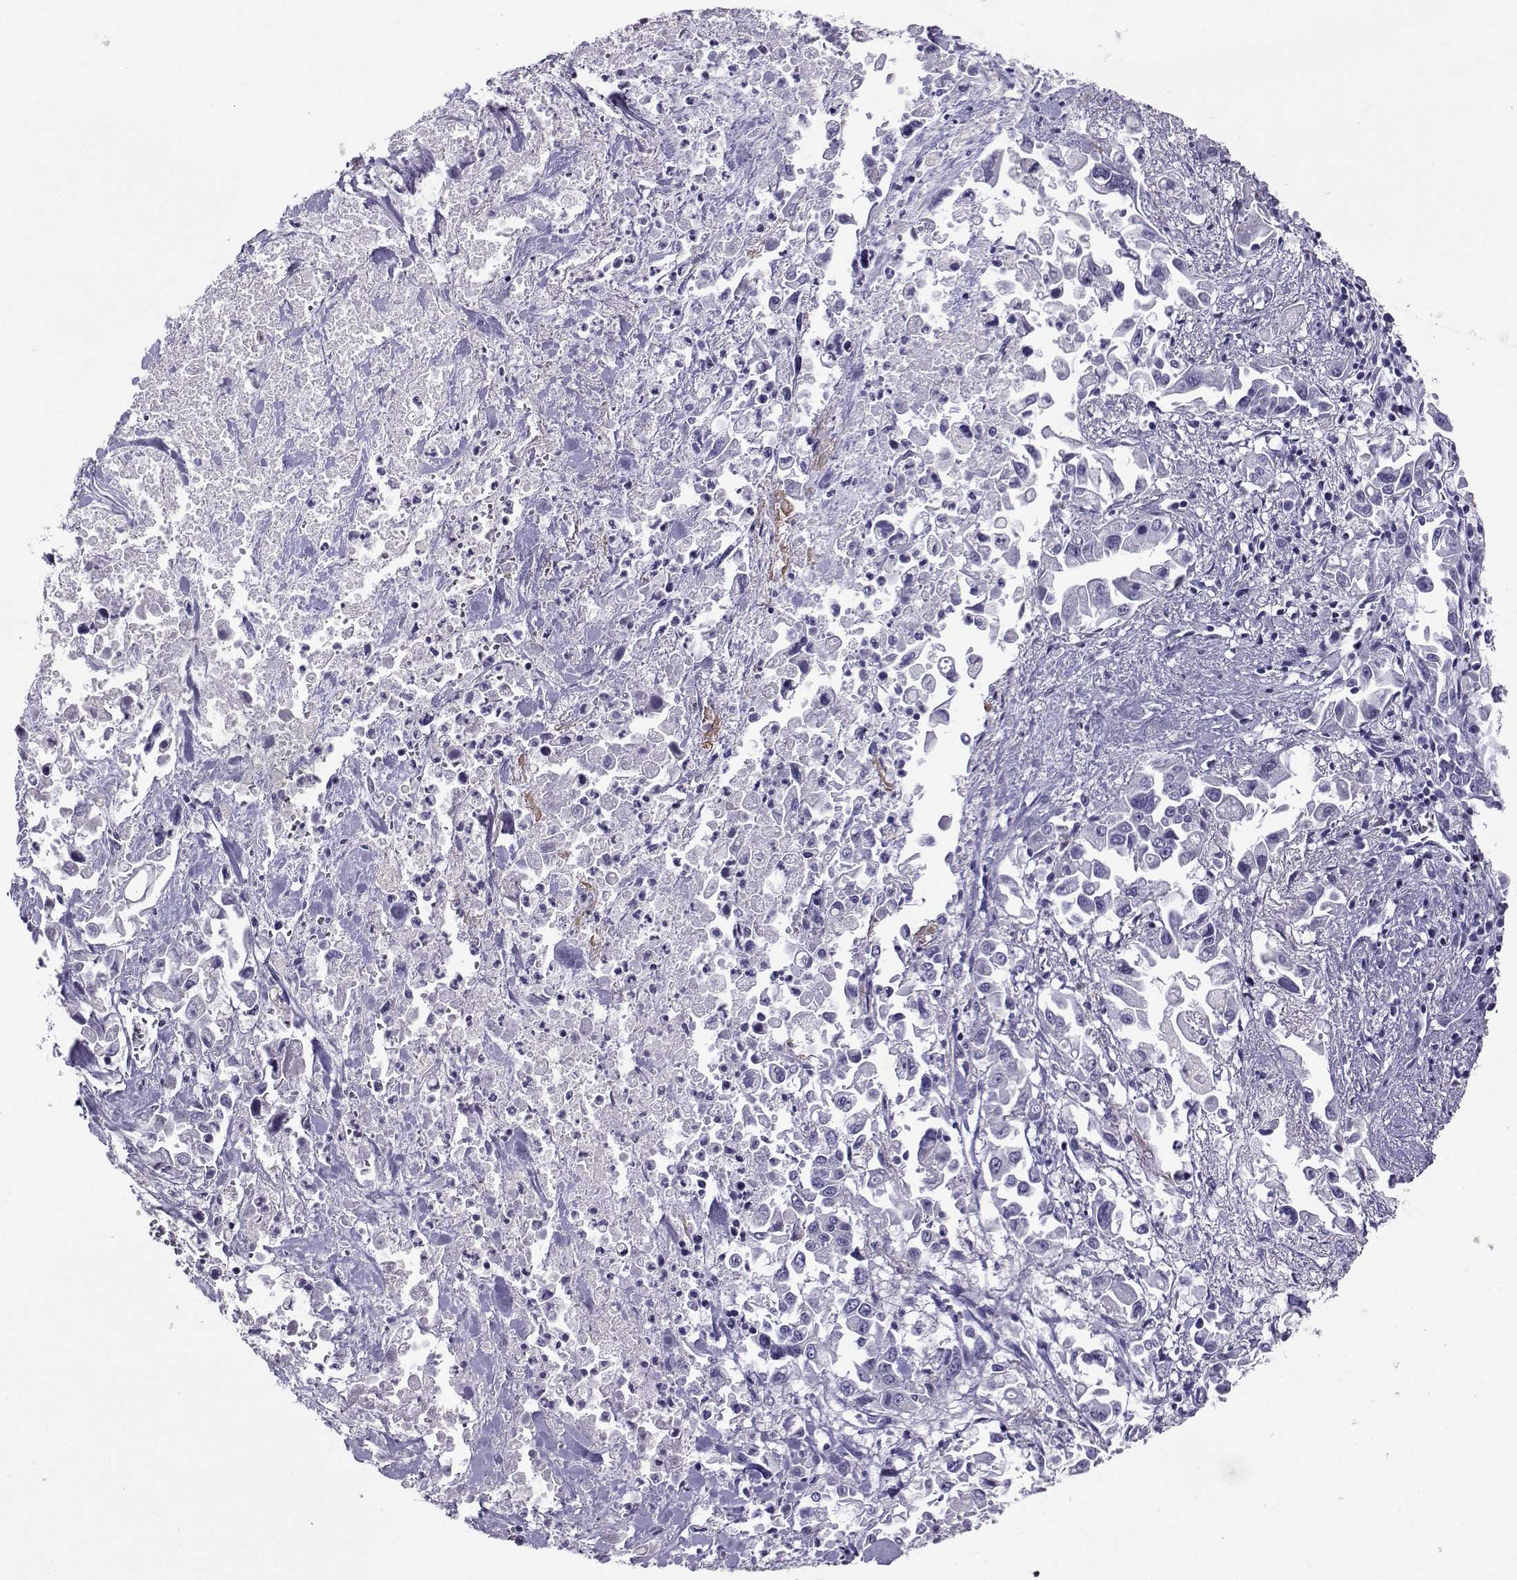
{"staining": {"intensity": "negative", "quantity": "none", "location": "none"}, "tissue": "pancreatic cancer", "cell_type": "Tumor cells", "image_type": "cancer", "snomed": [{"axis": "morphology", "description": "Adenocarcinoma, NOS"}, {"axis": "topography", "description": "Pancreas"}], "caption": "Immunohistochemistry (IHC) photomicrograph of human pancreatic adenocarcinoma stained for a protein (brown), which exhibits no staining in tumor cells. (Immunohistochemistry, brightfield microscopy, high magnification).", "gene": "TBR1", "patient": {"sex": "female", "age": 83}}